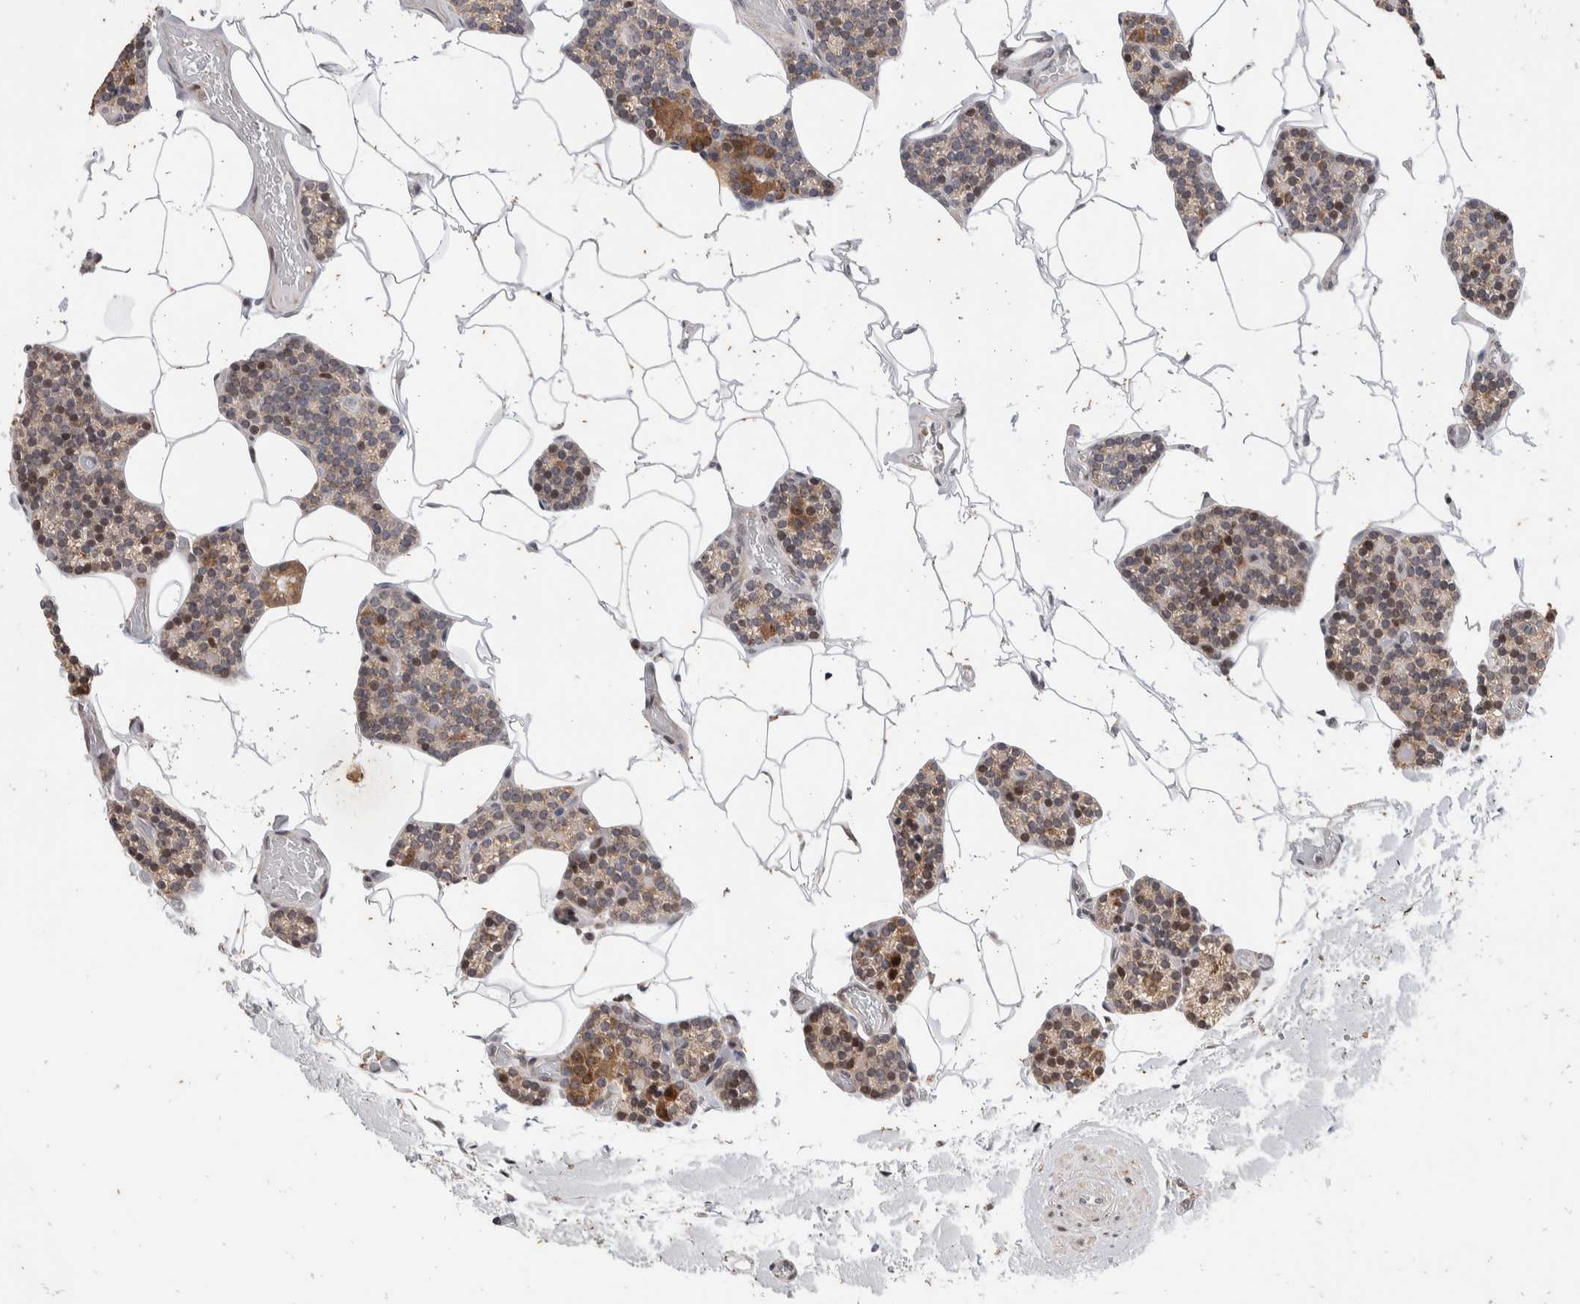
{"staining": {"intensity": "moderate", "quantity": ">75%", "location": "cytoplasmic/membranous"}, "tissue": "parathyroid gland", "cell_type": "Glandular cells", "image_type": "normal", "snomed": [{"axis": "morphology", "description": "Normal tissue, NOS"}, {"axis": "topography", "description": "Parathyroid gland"}], "caption": "Unremarkable parathyroid gland demonstrates moderate cytoplasmic/membranous staining in about >75% of glandular cells The protein of interest is stained brown, and the nuclei are stained in blue (DAB (3,3'-diaminobenzidine) IHC with brightfield microscopy, high magnification)..", "gene": "ATXN7L1", "patient": {"sex": "male", "age": 52}}